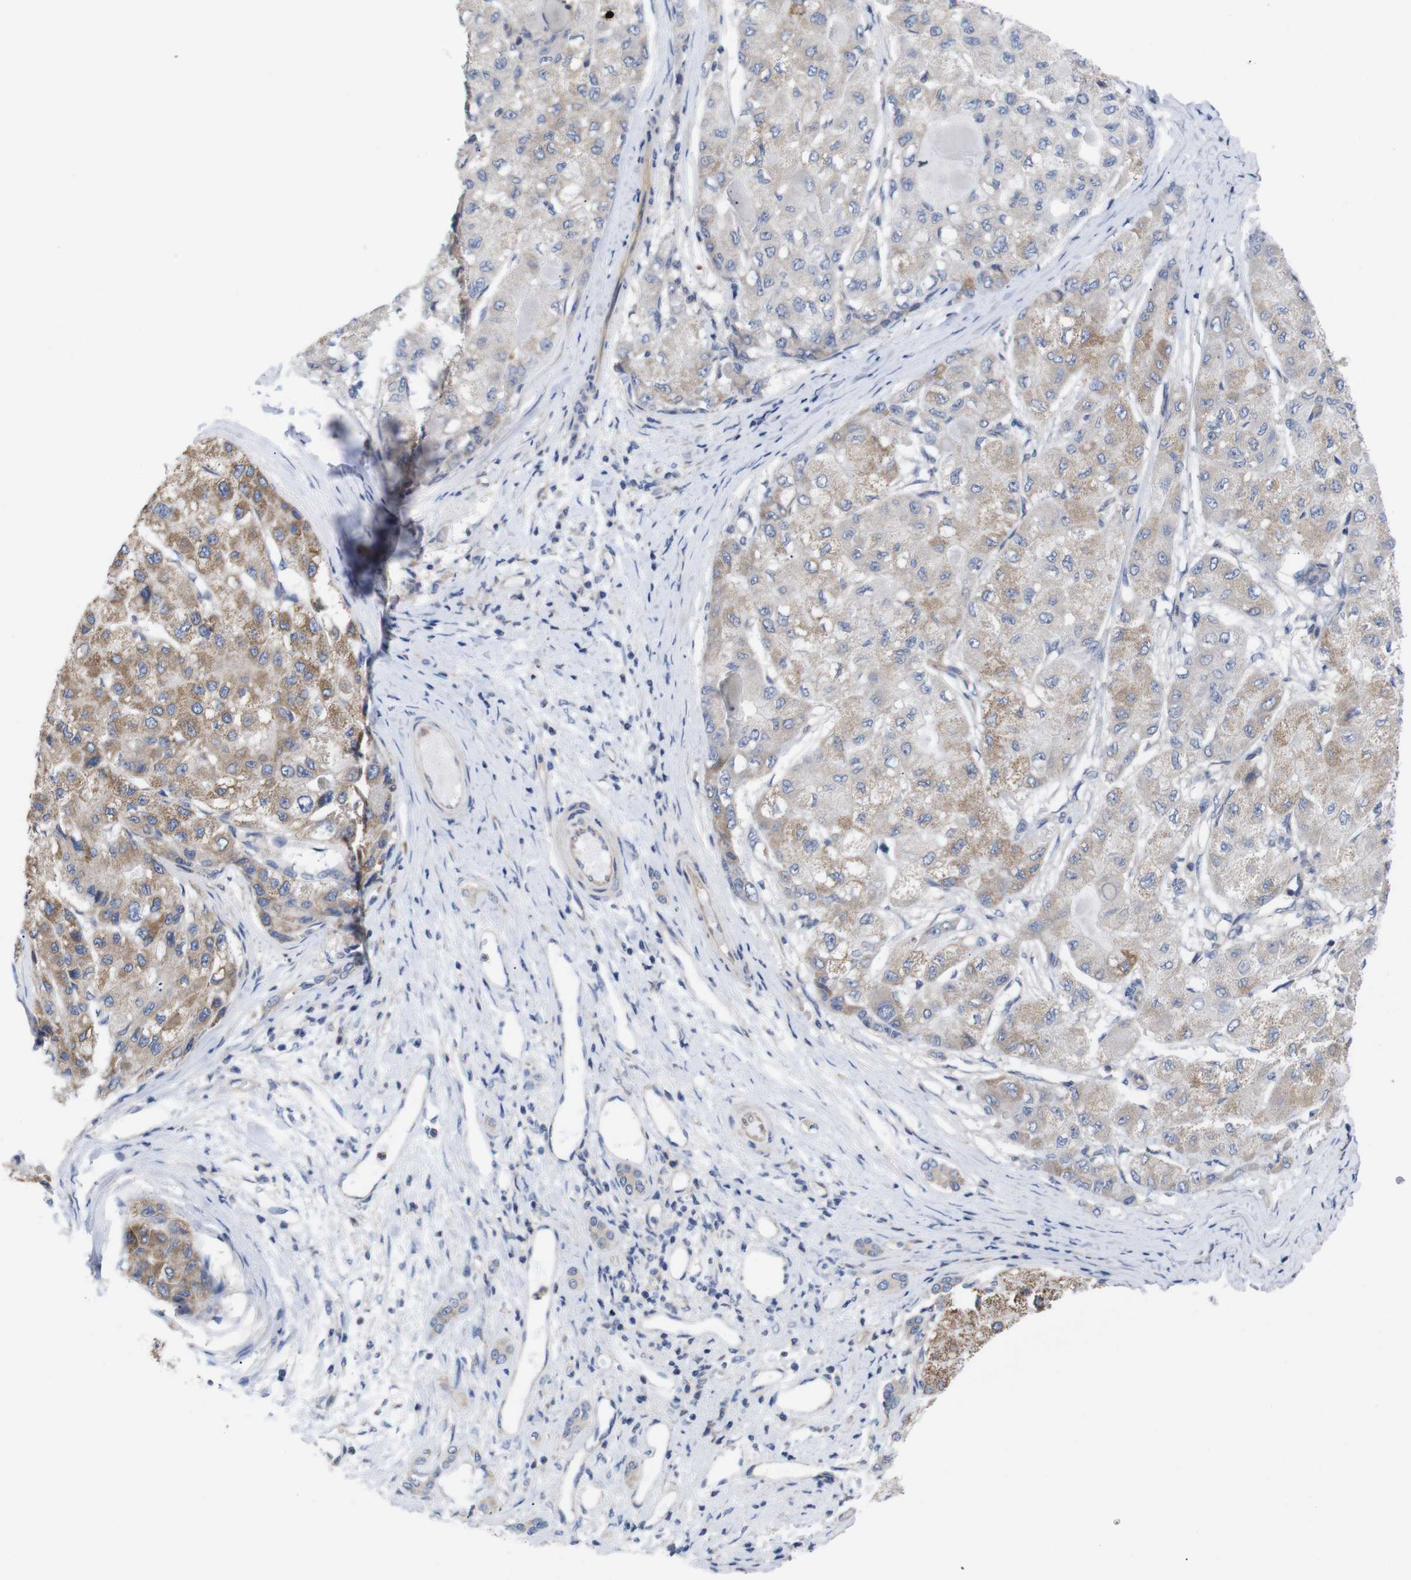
{"staining": {"intensity": "moderate", "quantity": "25%-75%", "location": "cytoplasmic/membranous"}, "tissue": "liver cancer", "cell_type": "Tumor cells", "image_type": "cancer", "snomed": [{"axis": "morphology", "description": "Carcinoma, Hepatocellular, NOS"}, {"axis": "topography", "description": "Liver"}], "caption": "This micrograph displays IHC staining of liver cancer, with medium moderate cytoplasmic/membranous positivity in approximately 25%-75% of tumor cells.", "gene": "USH1C", "patient": {"sex": "male", "age": 80}}